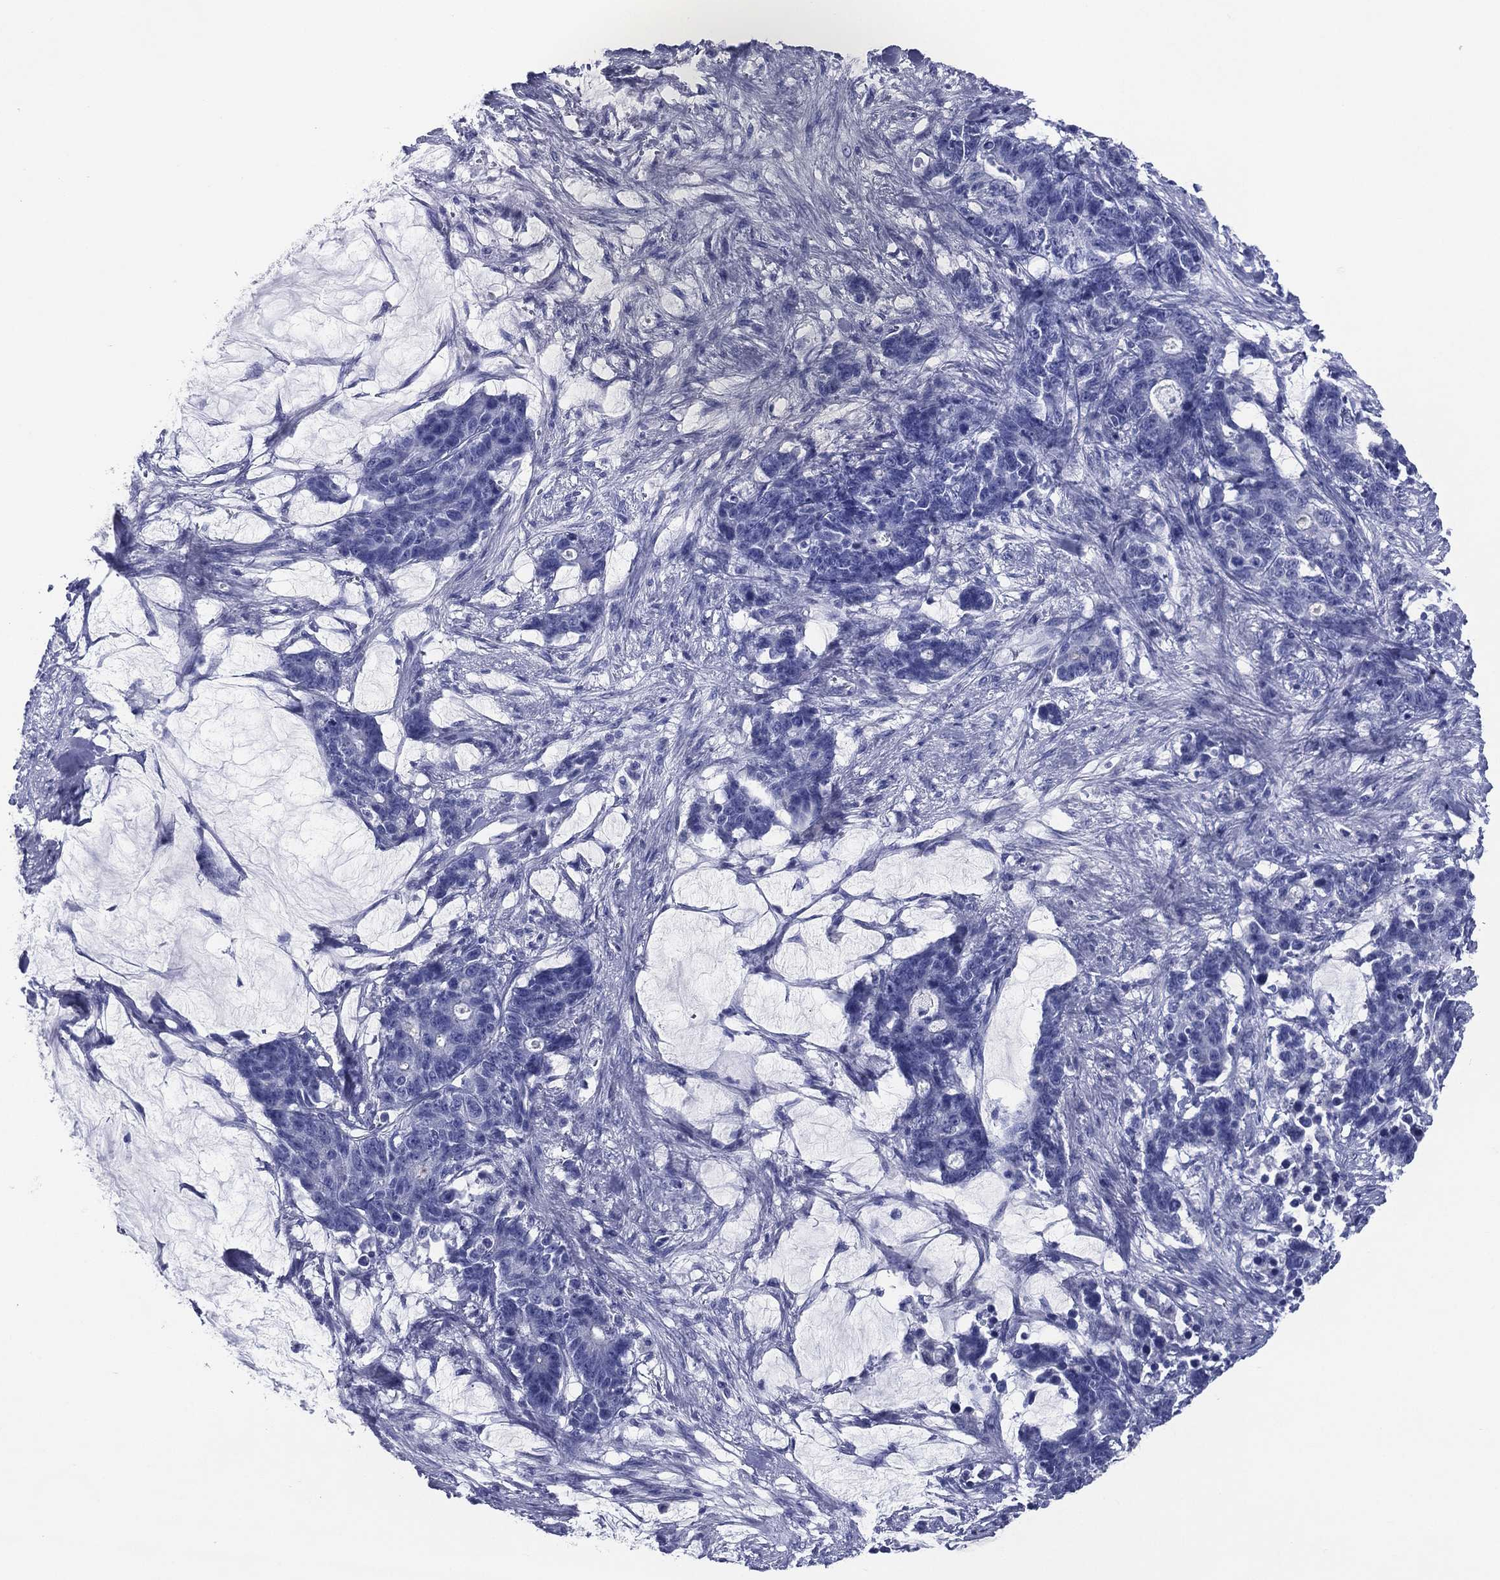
{"staining": {"intensity": "negative", "quantity": "none", "location": "none"}, "tissue": "stomach cancer", "cell_type": "Tumor cells", "image_type": "cancer", "snomed": [{"axis": "morphology", "description": "Normal tissue, NOS"}, {"axis": "morphology", "description": "Adenocarcinoma, NOS"}, {"axis": "topography", "description": "Stomach"}], "caption": "Immunohistochemistry micrograph of stomach cancer (adenocarcinoma) stained for a protein (brown), which demonstrates no positivity in tumor cells. Nuclei are stained in blue.", "gene": "ACE2", "patient": {"sex": "female", "age": 64}}